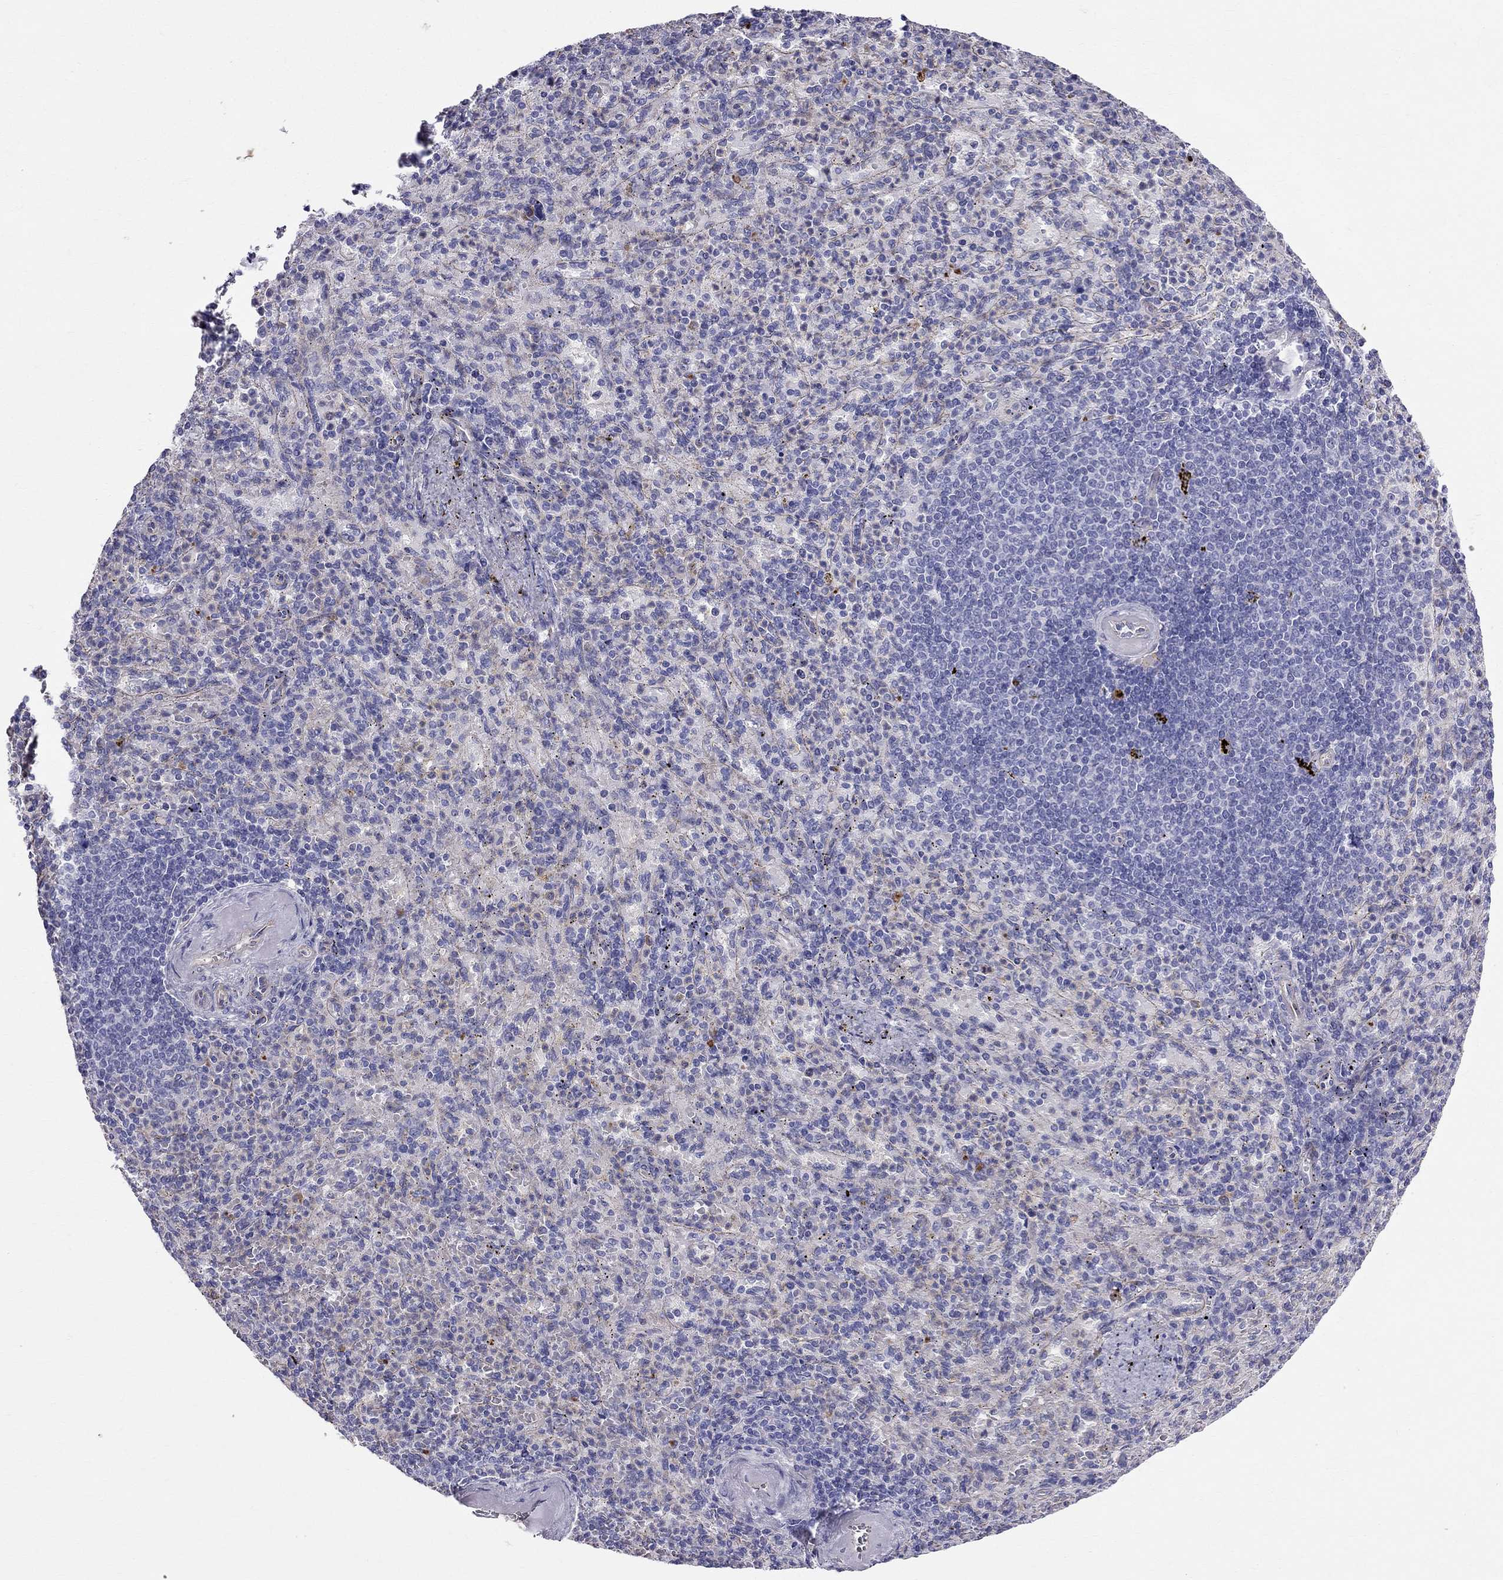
{"staining": {"intensity": "negative", "quantity": "none", "location": "none"}, "tissue": "spleen", "cell_type": "Cells in red pulp", "image_type": "normal", "snomed": [{"axis": "morphology", "description": "Normal tissue, NOS"}, {"axis": "topography", "description": "Spleen"}], "caption": "Protein analysis of unremarkable spleen exhibits no significant staining in cells in red pulp. Nuclei are stained in blue.", "gene": "ENOX1", "patient": {"sex": "female", "age": 74}}